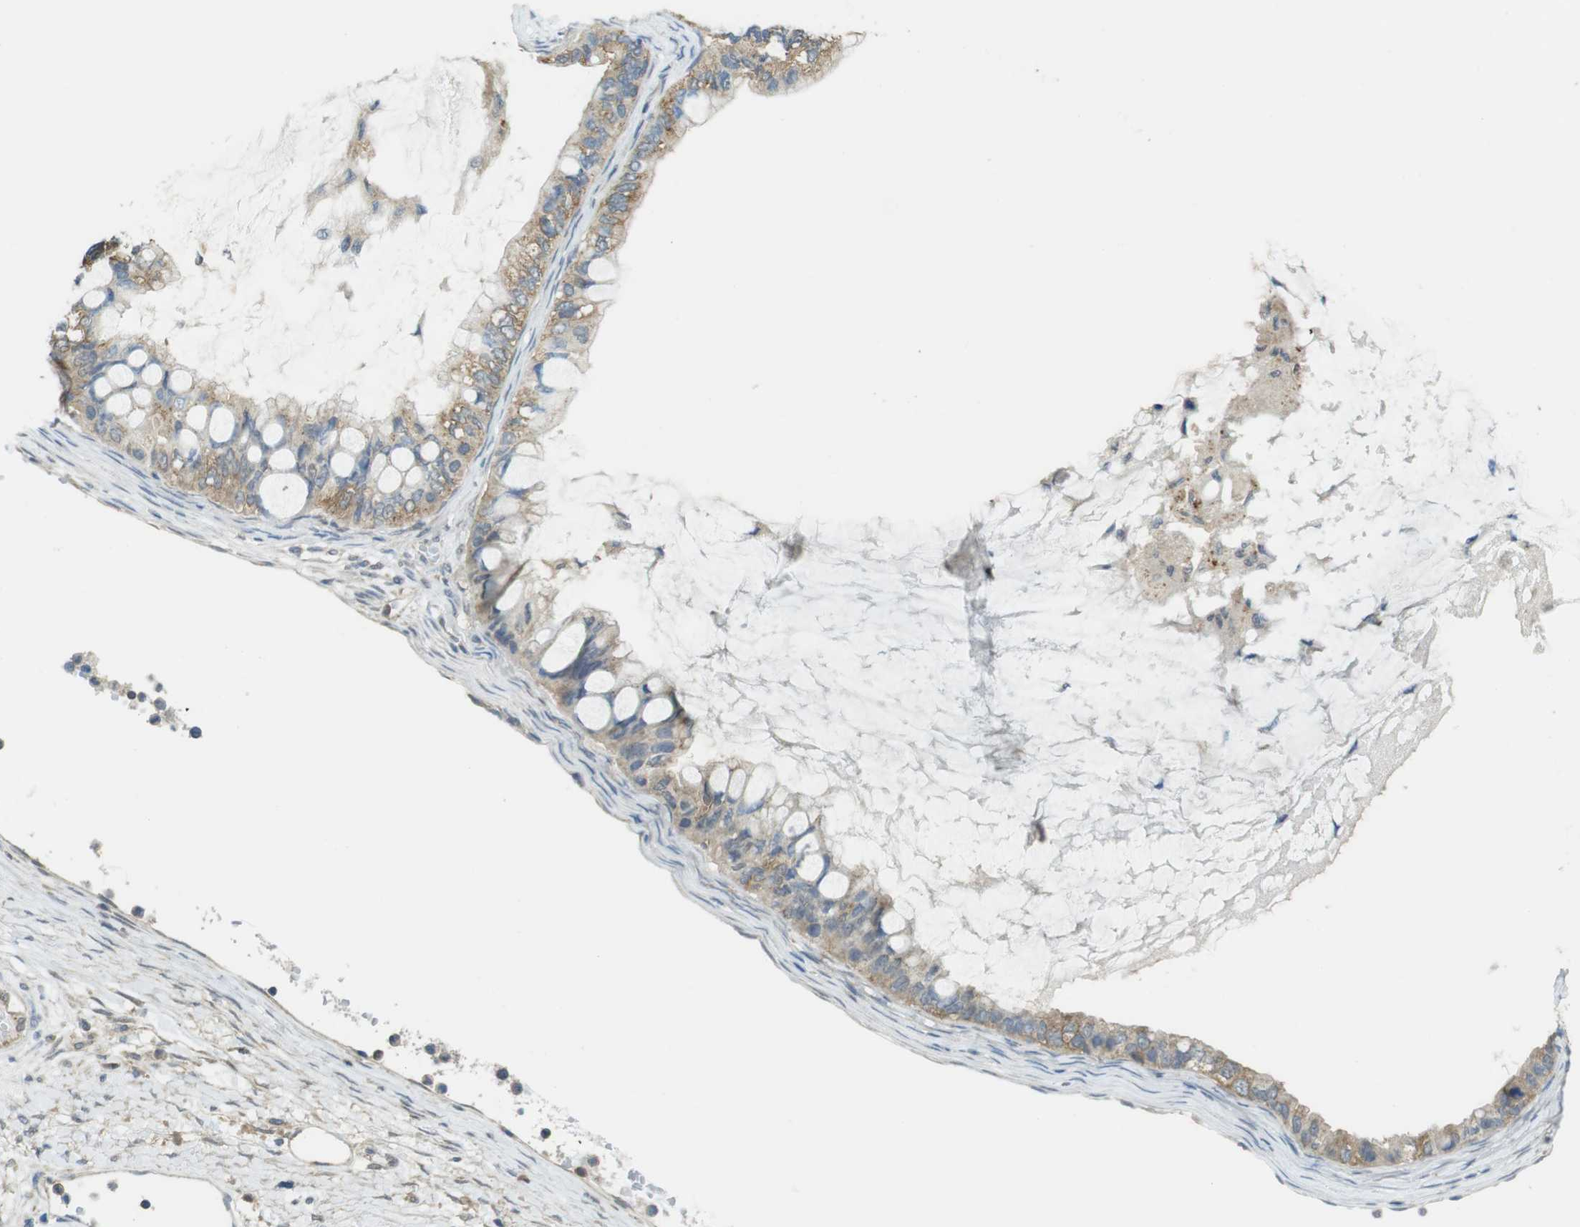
{"staining": {"intensity": "moderate", "quantity": ">75%", "location": "cytoplasmic/membranous"}, "tissue": "ovarian cancer", "cell_type": "Tumor cells", "image_type": "cancer", "snomed": [{"axis": "morphology", "description": "Cystadenocarcinoma, mucinous, NOS"}, {"axis": "topography", "description": "Ovary"}], "caption": "Ovarian cancer stained for a protein (brown) exhibits moderate cytoplasmic/membranous positive positivity in about >75% of tumor cells.", "gene": "BRI3BP", "patient": {"sex": "female", "age": 80}}